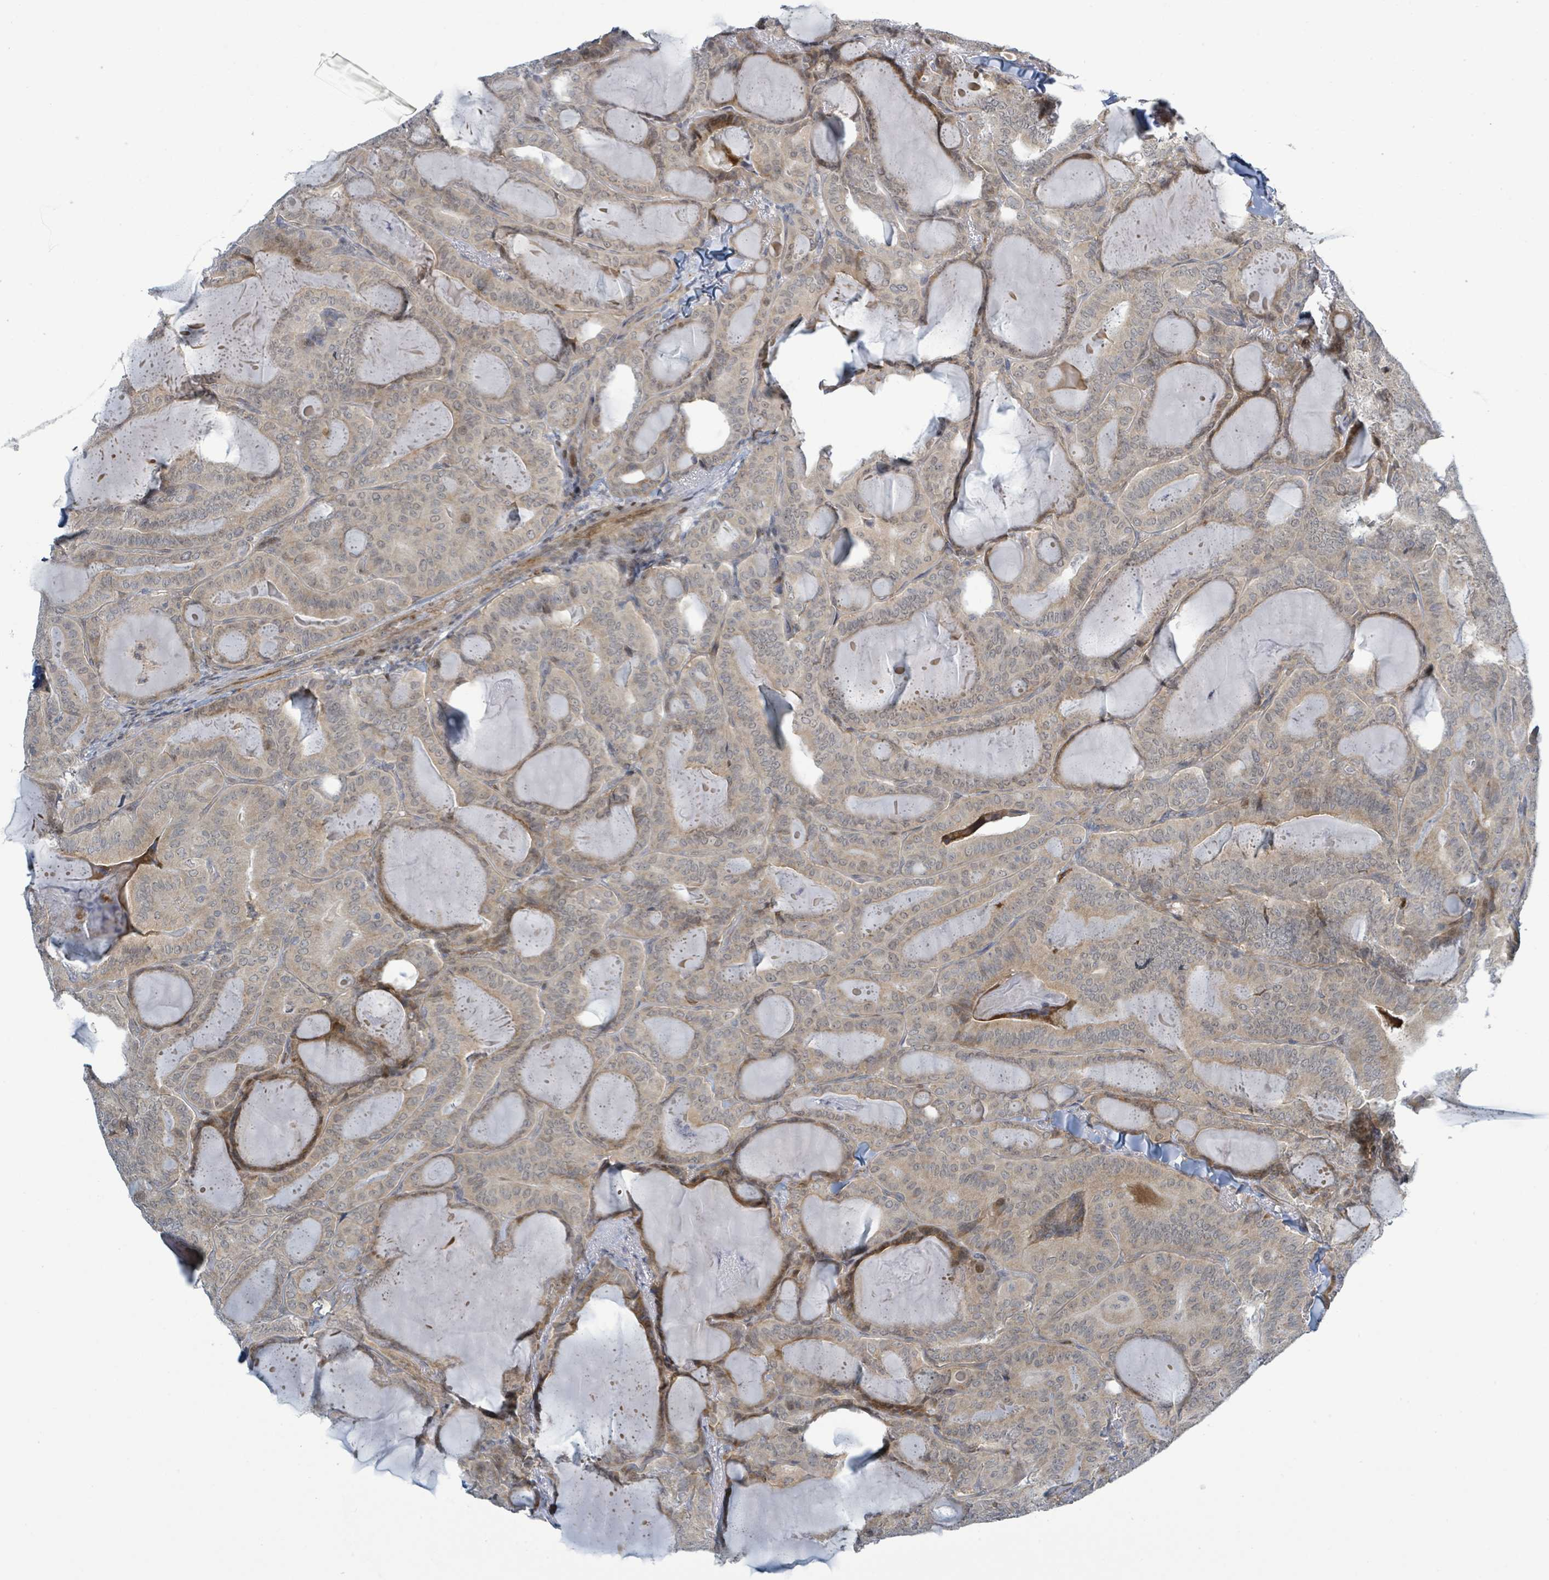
{"staining": {"intensity": "weak", "quantity": "25%-75%", "location": "cytoplasmic/membranous"}, "tissue": "thyroid cancer", "cell_type": "Tumor cells", "image_type": "cancer", "snomed": [{"axis": "morphology", "description": "Papillary adenocarcinoma, NOS"}, {"axis": "topography", "description": "Thyroid gland"}], "caption": "DAB immunohistochemical staining of thyroid cancer demonstrates weak cytoplasmic/membranous protein positivity in about 25%-75% of tumor cells. Nuclei are stained in blue.", "gene": "RPL32", "patient": {"sex": "female", "age": 68}}